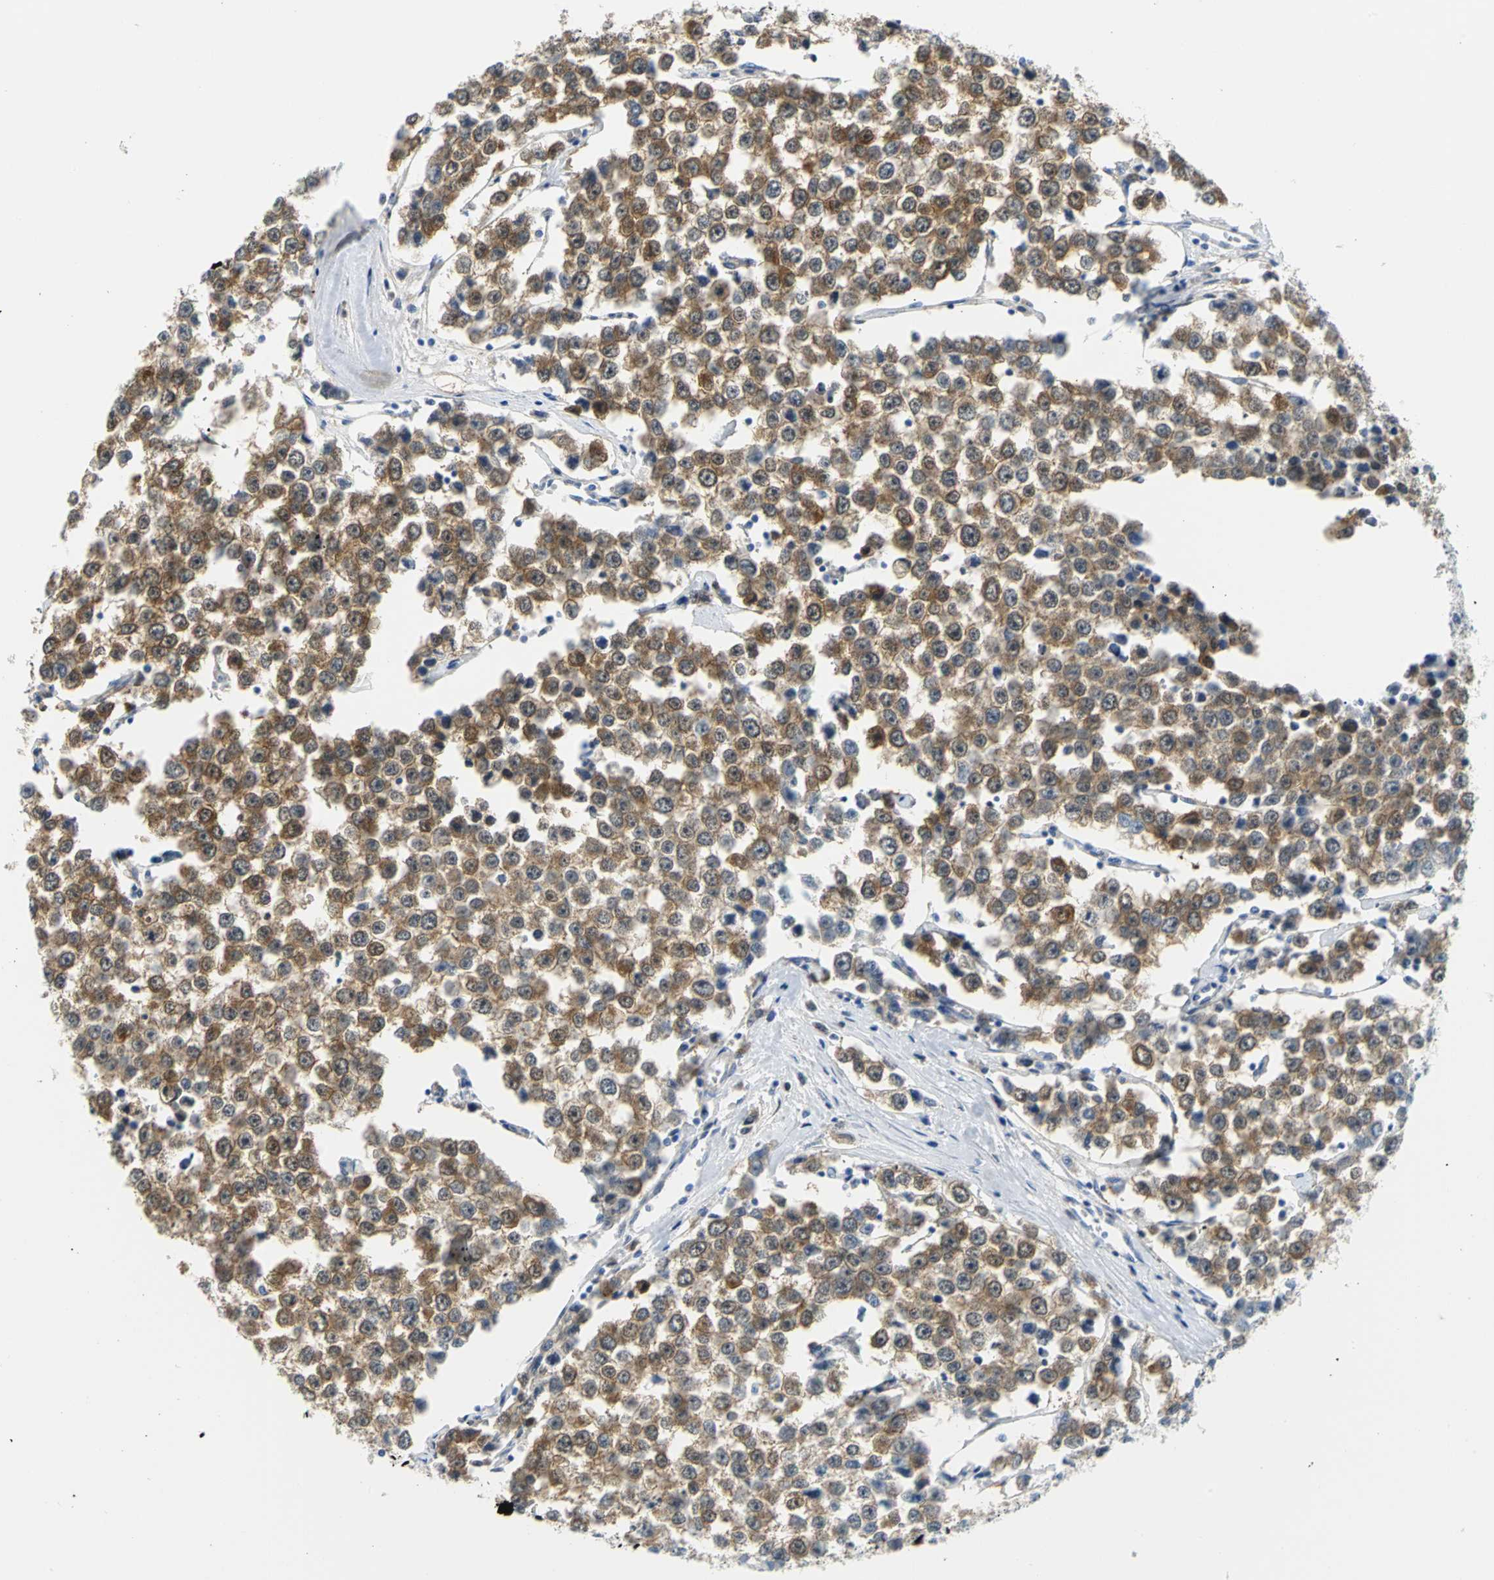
{"staining": {"intensity": "moderate", "quantity": ">75%", "location": "cytoplasmic/membranous"}, "tissue": "testis cancer", "cell_type": "Tumor cells", "image_type": "cancer", "snomed": [{"axis": "morphology", "description": "Seminoma, NOS"}, {"axis": "morphology", "description": "Carcinoma, Embryonal, NOS"}, {"axis": "topography", "description": "Testis"}], "caption": "A micrograph showing moderate cytoplasmic/membranous positivity in about >75% of tumor cells in testis cancer (seminoma), as visualized by brown immunohistochemical staining.", "gene": "PGM3", "patient": {"sex": "male", "age": 52}}